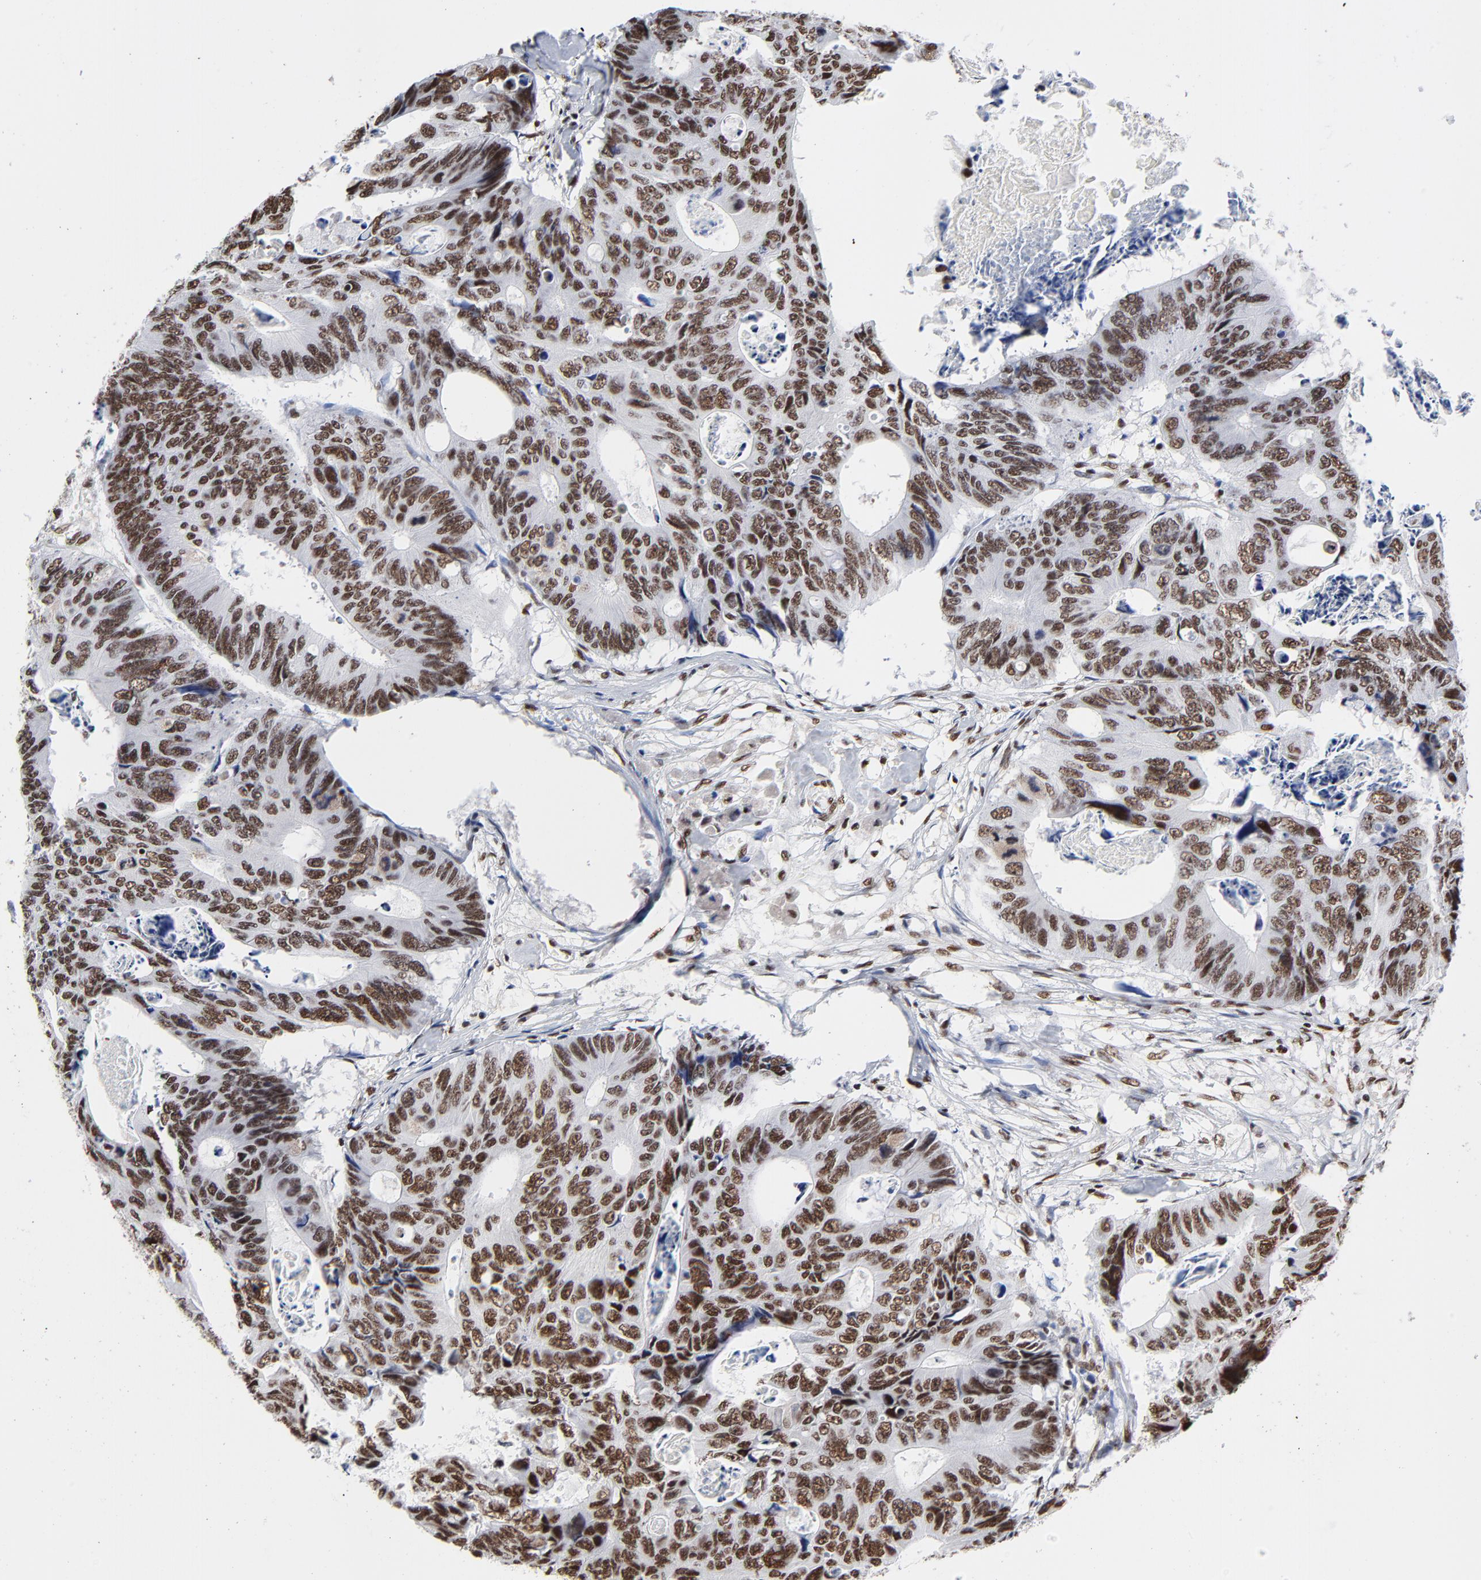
{"staining": {"intensity": "strong", "quantity": ">75%", "location": "nuclear"}, "tissue": "colorectal cancer", "cell_type": "Tumor cells", "image_type": "cancer", "snomed": [{"axis": "morphology", "description": "Adenocarcinoma, NOS"}, {"axis": "topography", "description": "Colon"}], "caption": "This is a micrograph of IHC staining of colorectal cancer, which shows strong positivity in the nuclear of tumor cells.", "gene": "CREB1", "patient": {"sex": "female", "age": 55}}